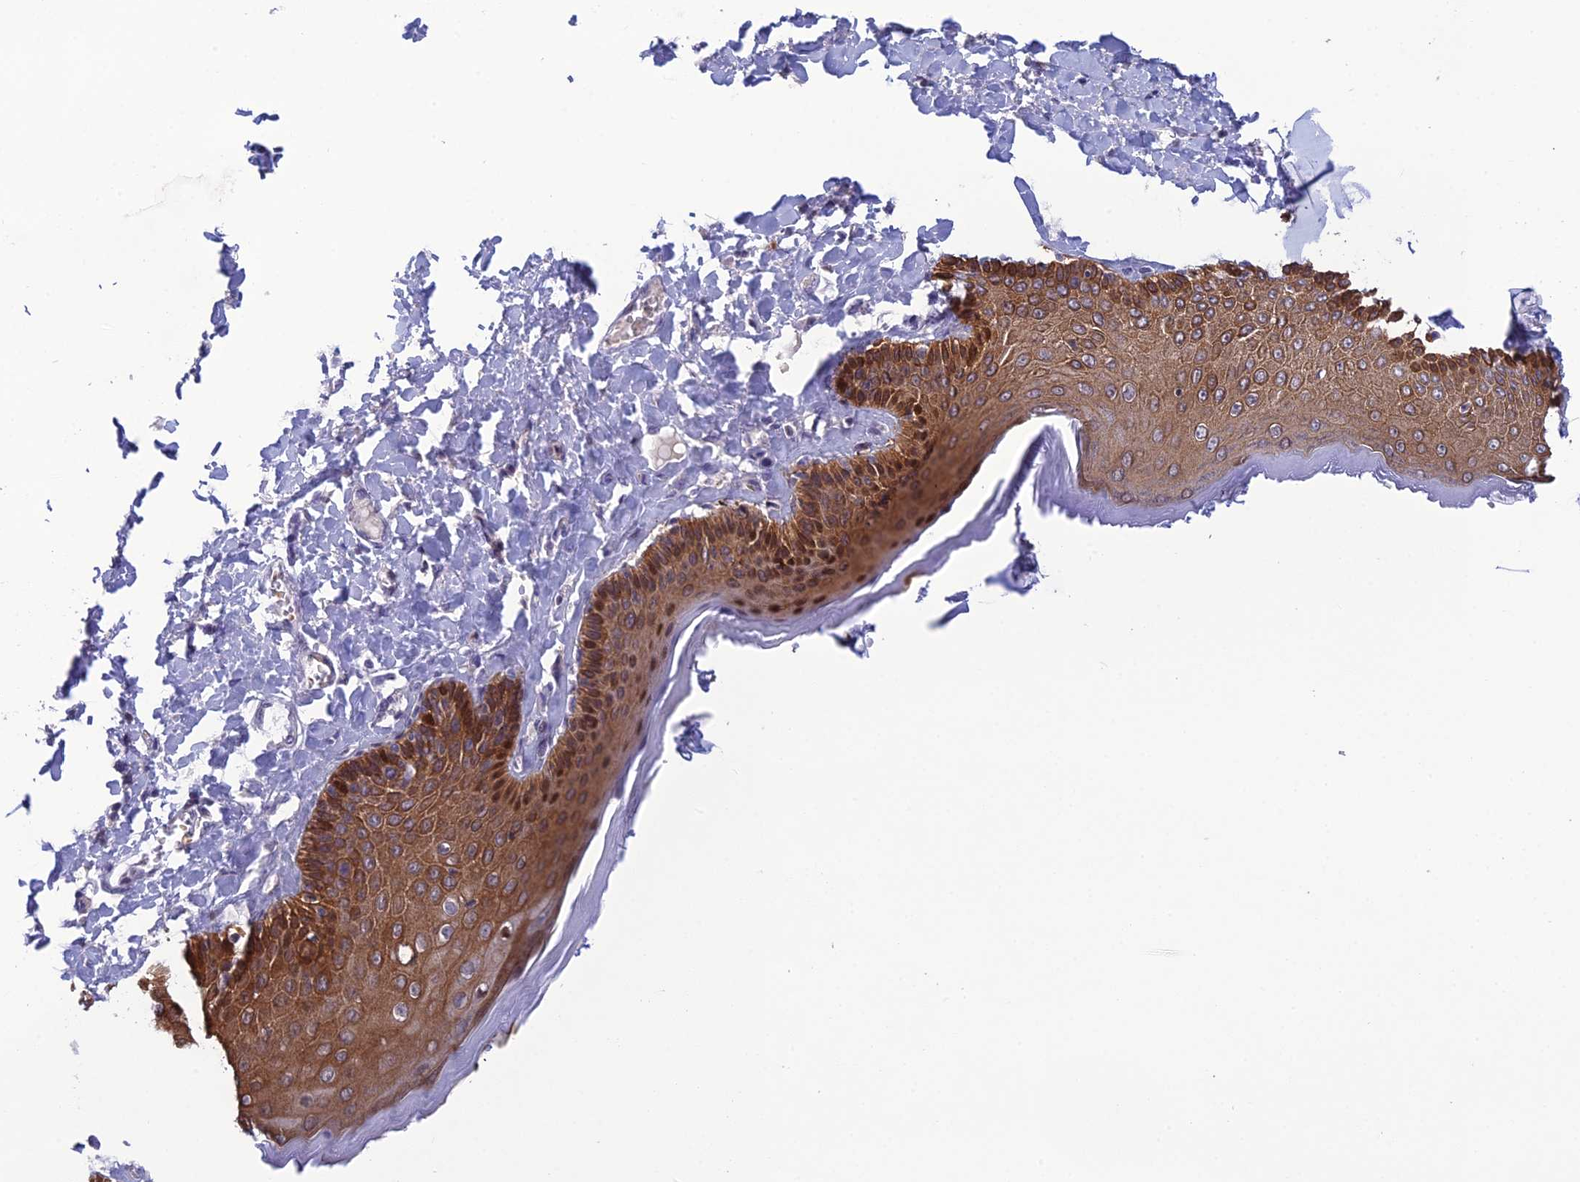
{"staining": {"intensity": "strong", "quantity": ">75%", "location": "cytoplasmic/membranous,nuclear"}, "tissue": "skin", "cell_type": "Epidermal cells", "image_type": "normal", "snomed": [{"axis": "morphology", "description": "Normal tissue, NOS"}, {"axis": "topography", "description": "Anal"}], "caption": "Protein staining of normal skin exhibits strong cytoplasmic/membranous,nuclear staining in about >75% of epidermal cells. (DAB (3,3'-diaminobenzidine) IHC, brown staining for protein, blue staining for nuclei).", "gene": "TMEM134", "patient": {"sex": "male", "age": 69}}